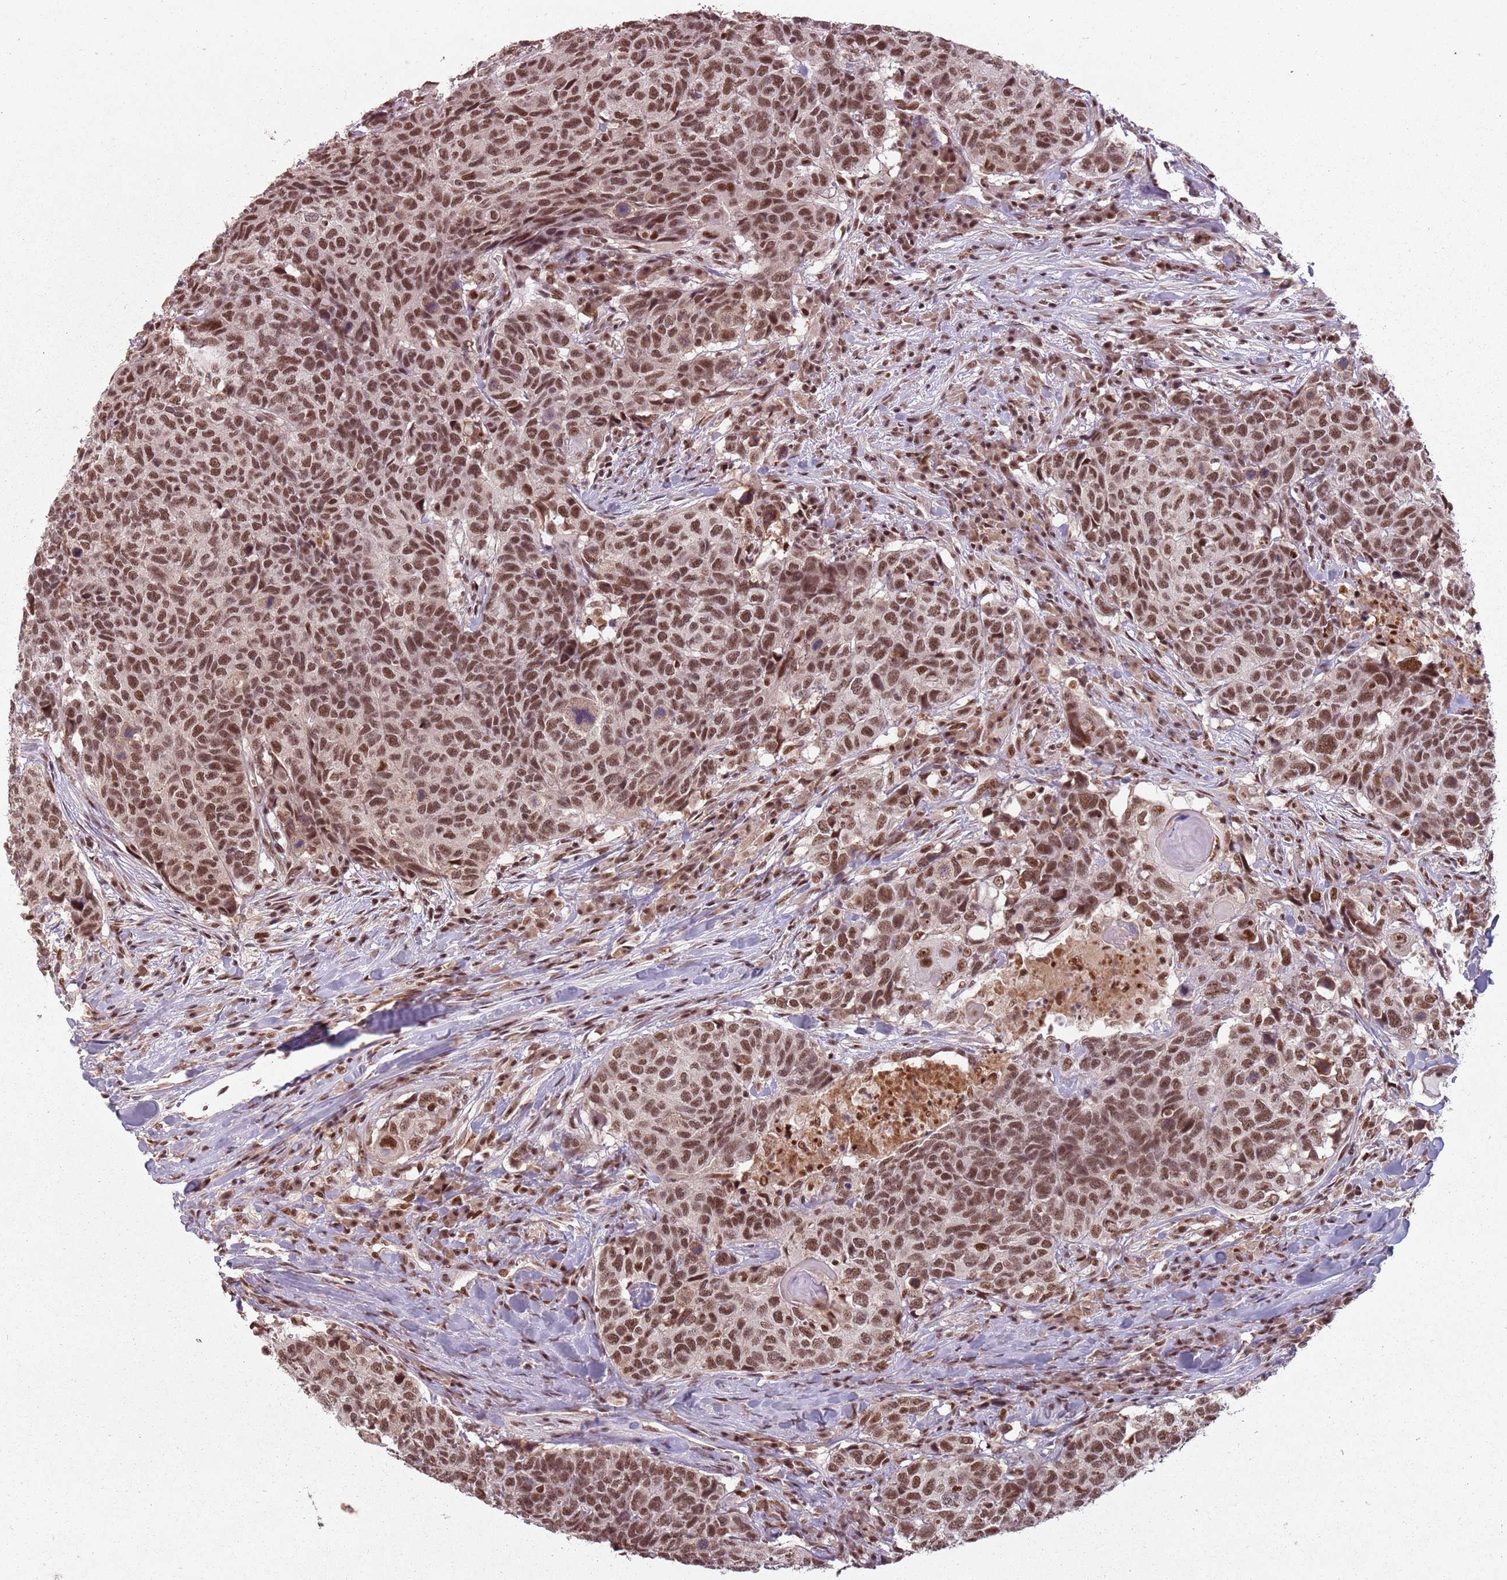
{"staining": {"intensity": "moderate", "quantity": ">75%", "location": "nuclear"}, "tissue": "head and neck cancer", "cell_type": "Tumor cells", "image_type": "cancer", "snomed": [{"axis": "morphology", "description": "Normal tissue, NOS"}, {"axis": "morphology", "description": "Squamous cell carcinoma, NOS"}, {"axis": "topography", "description": "Skeletal muscle"}, {"axis": "topography", "description": "Vascular tissue"}, {"axis": "topography", "description": "Peripheral nerve tissue"}, {"axis": "topography", "description": "Head-Neck"}], "caption": "Tumor cells exhibit medium levels of moderate nuclear expression in approximately >75% of cells in squamous cell carcinoma (head and neck).", "gene": "NCBP1", "patient": {"sex": "male", "age": 66}}